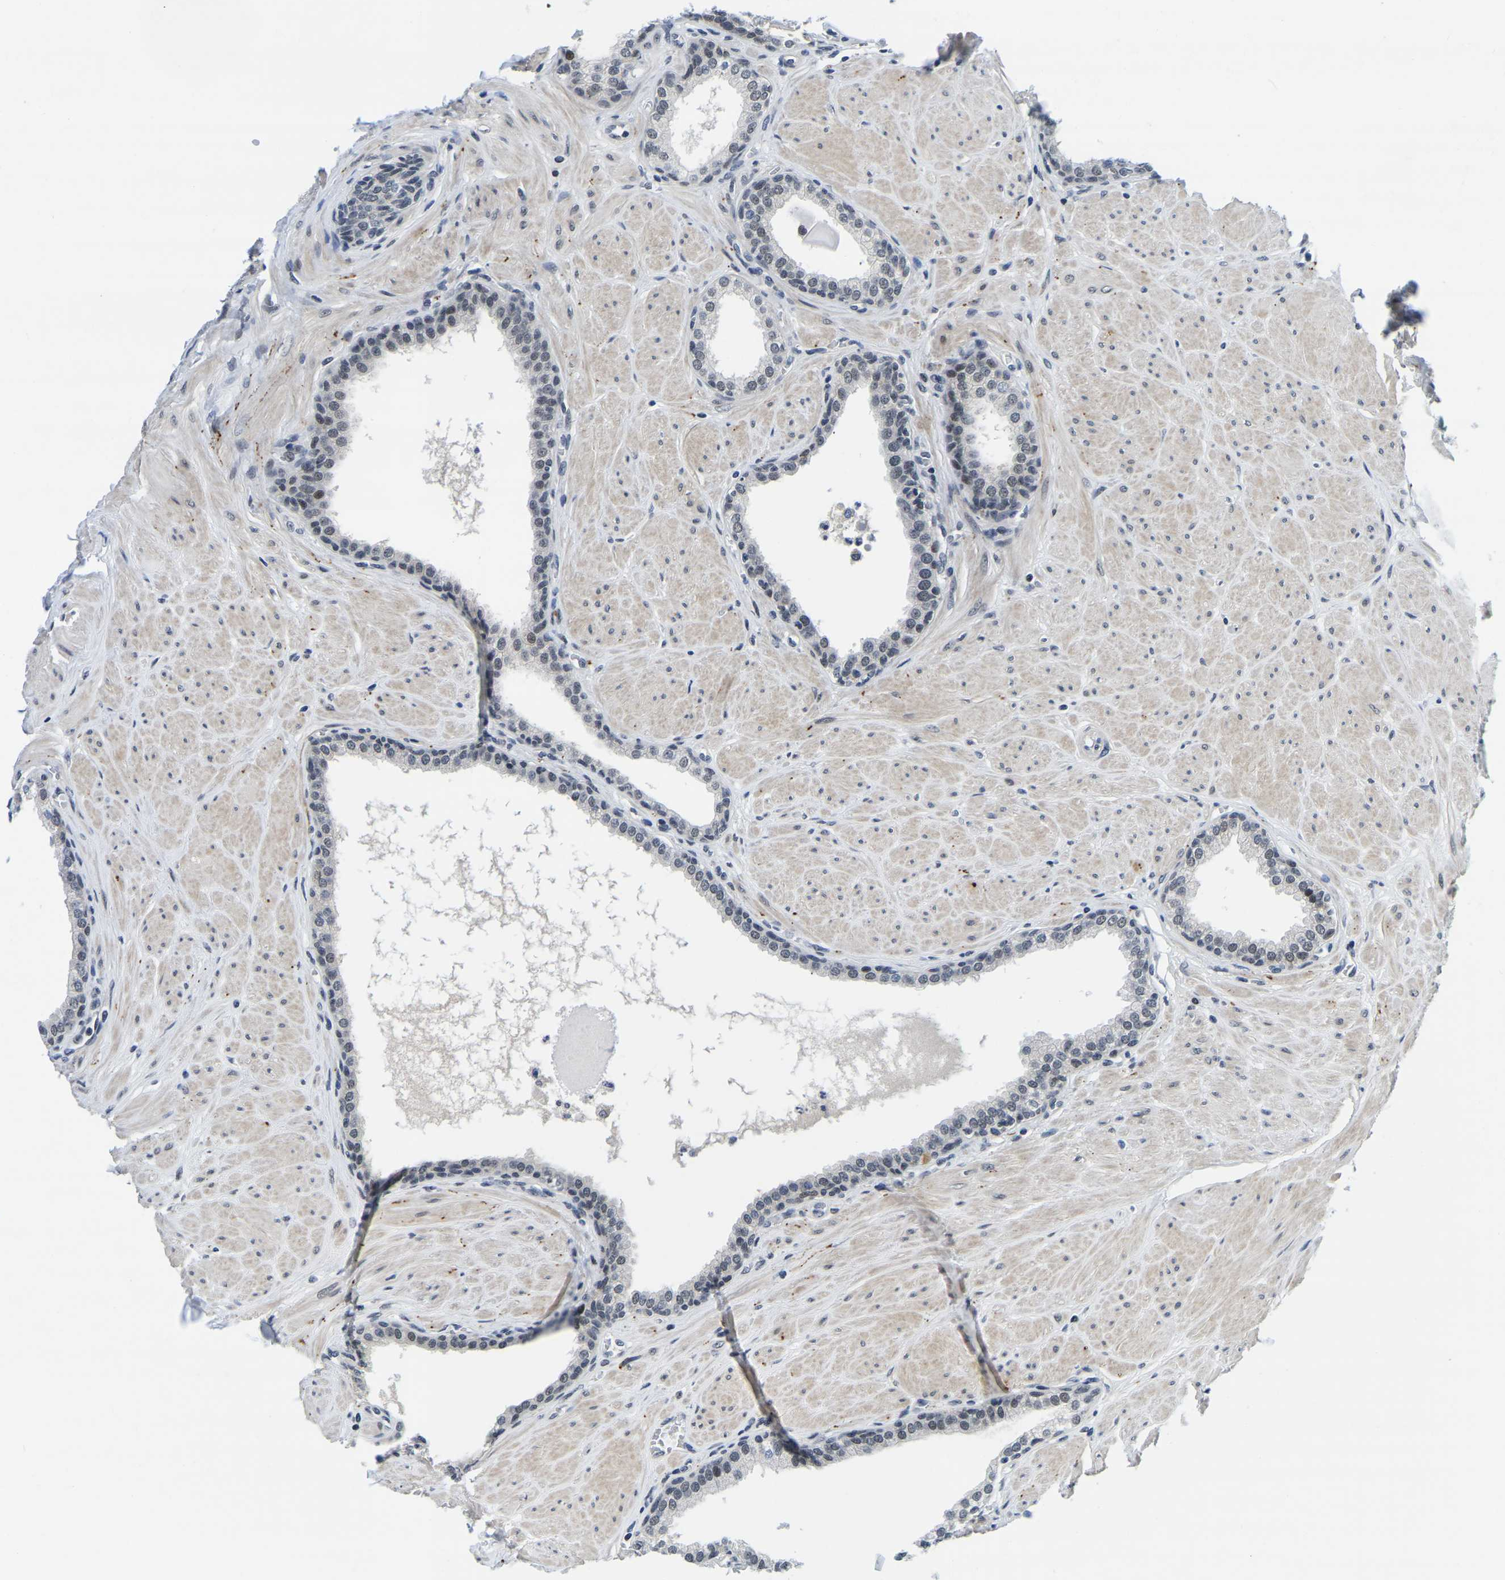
{"staining": {"intensity": "negative", "quantity": "none", "location": "none"}, "tissue": "prostate", "cell_type": "Glandular cells", "image_type": "normal", "snomed": [{"axis": "morphology", "description": "Normal tissue, NOS"}, {"axis": "topography", "description": "Prostate"}], "caption": "Immunohistochemistry (IHC) of benign prostate reveals no positivity in glandular cells. (IHC, brightfield microscopy, high magnification).", "gene": "POLDIP3", "patient": {"sex": "male", "age": 51}}